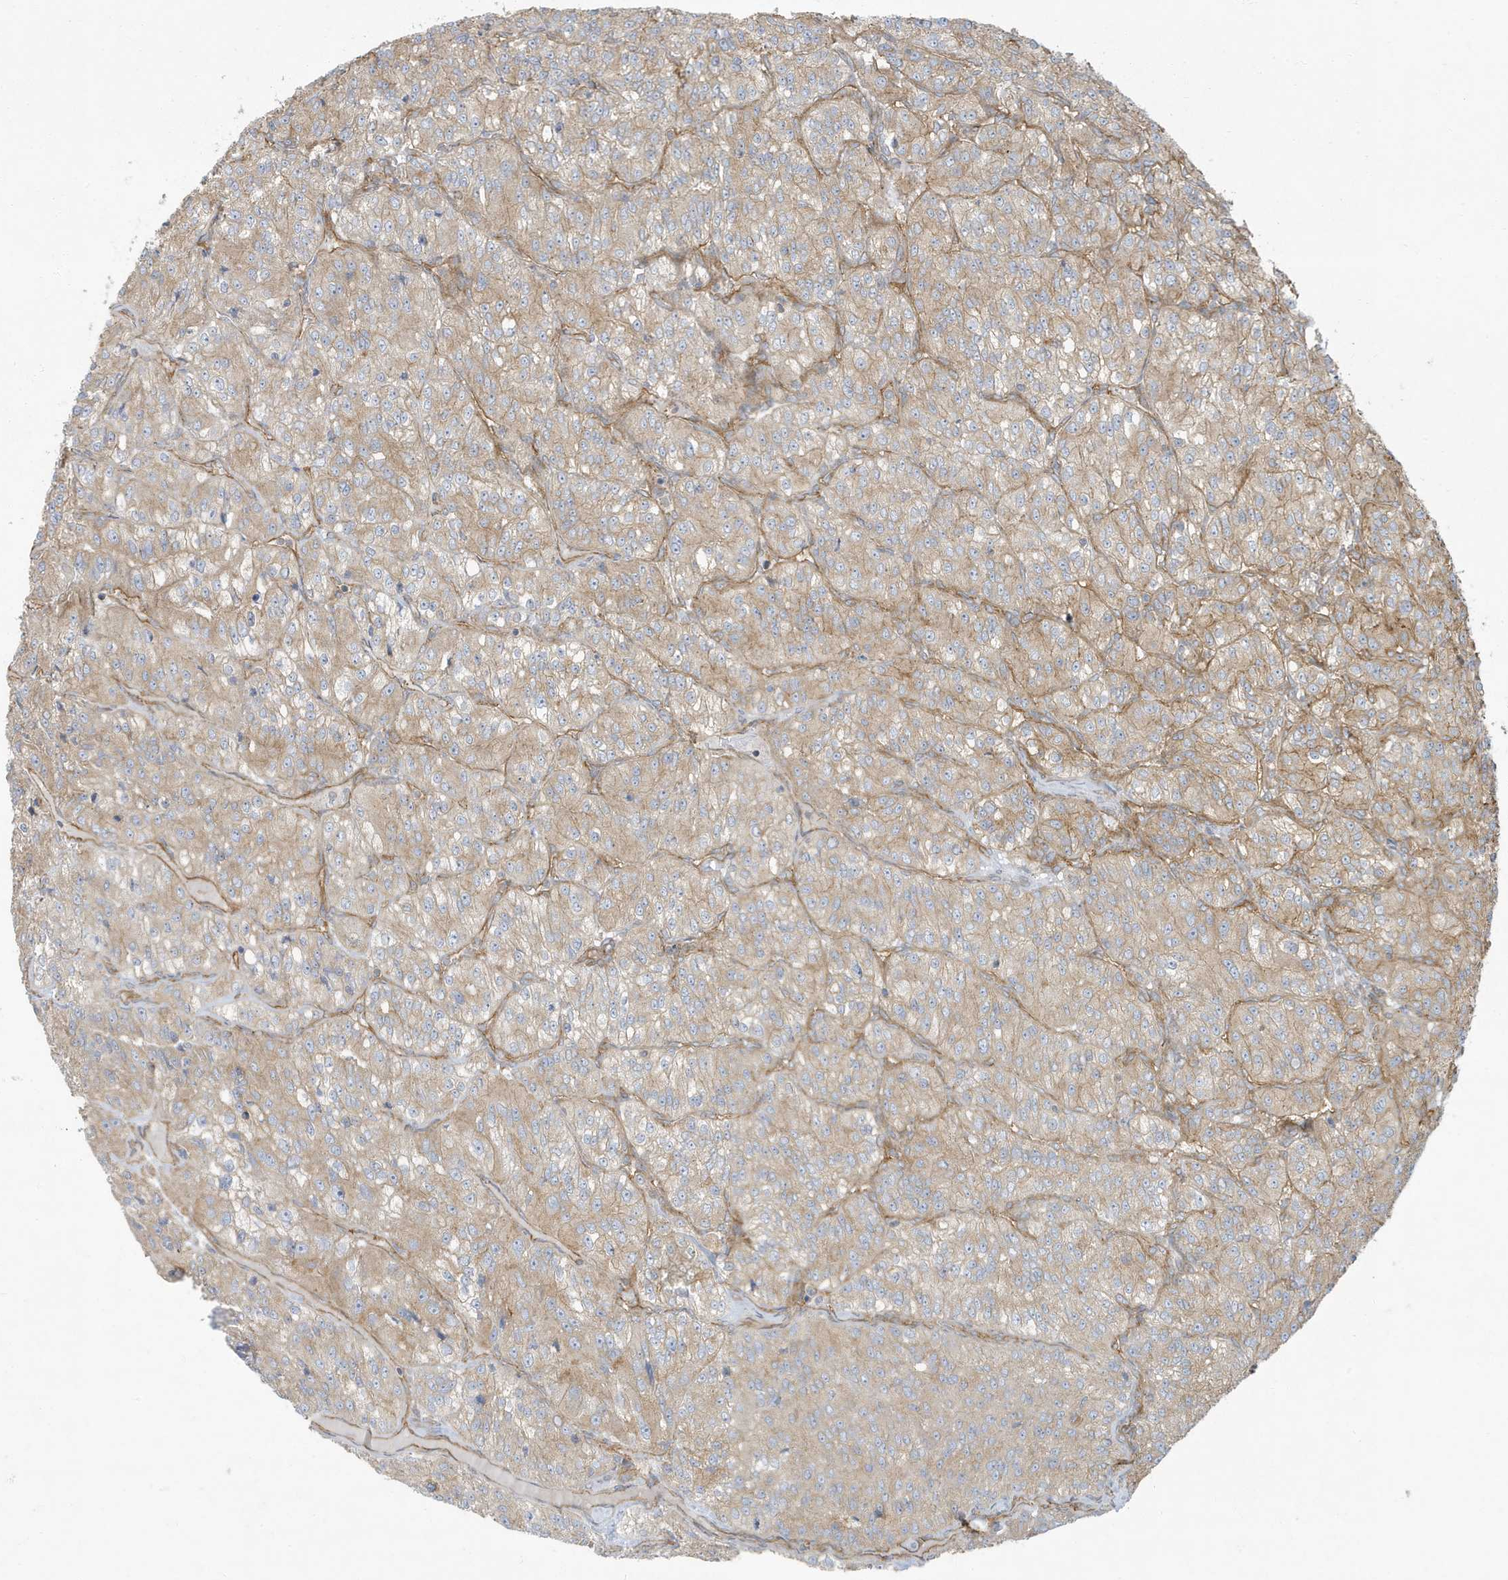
{"staining": {"intensity": "weak", "quantity": ">75%", "location": "cytoplasmic/membranous"}, "tissue": "renal cancer", "cell_type": "Tumor cells", "image_type": "cancer", "snomed": [{"axis": "morphology", "description": "Adenocarcinoma, NOS"}, {"axis": "topography", "description": "Kidney"}], "caption": "This is an image of IHC staining of renal cancer, which shows weak staining in the cytoplasmic/membranous of tumor cells.", "gene": "ATP23", "patient": {"sex": "female", "age": 63}}